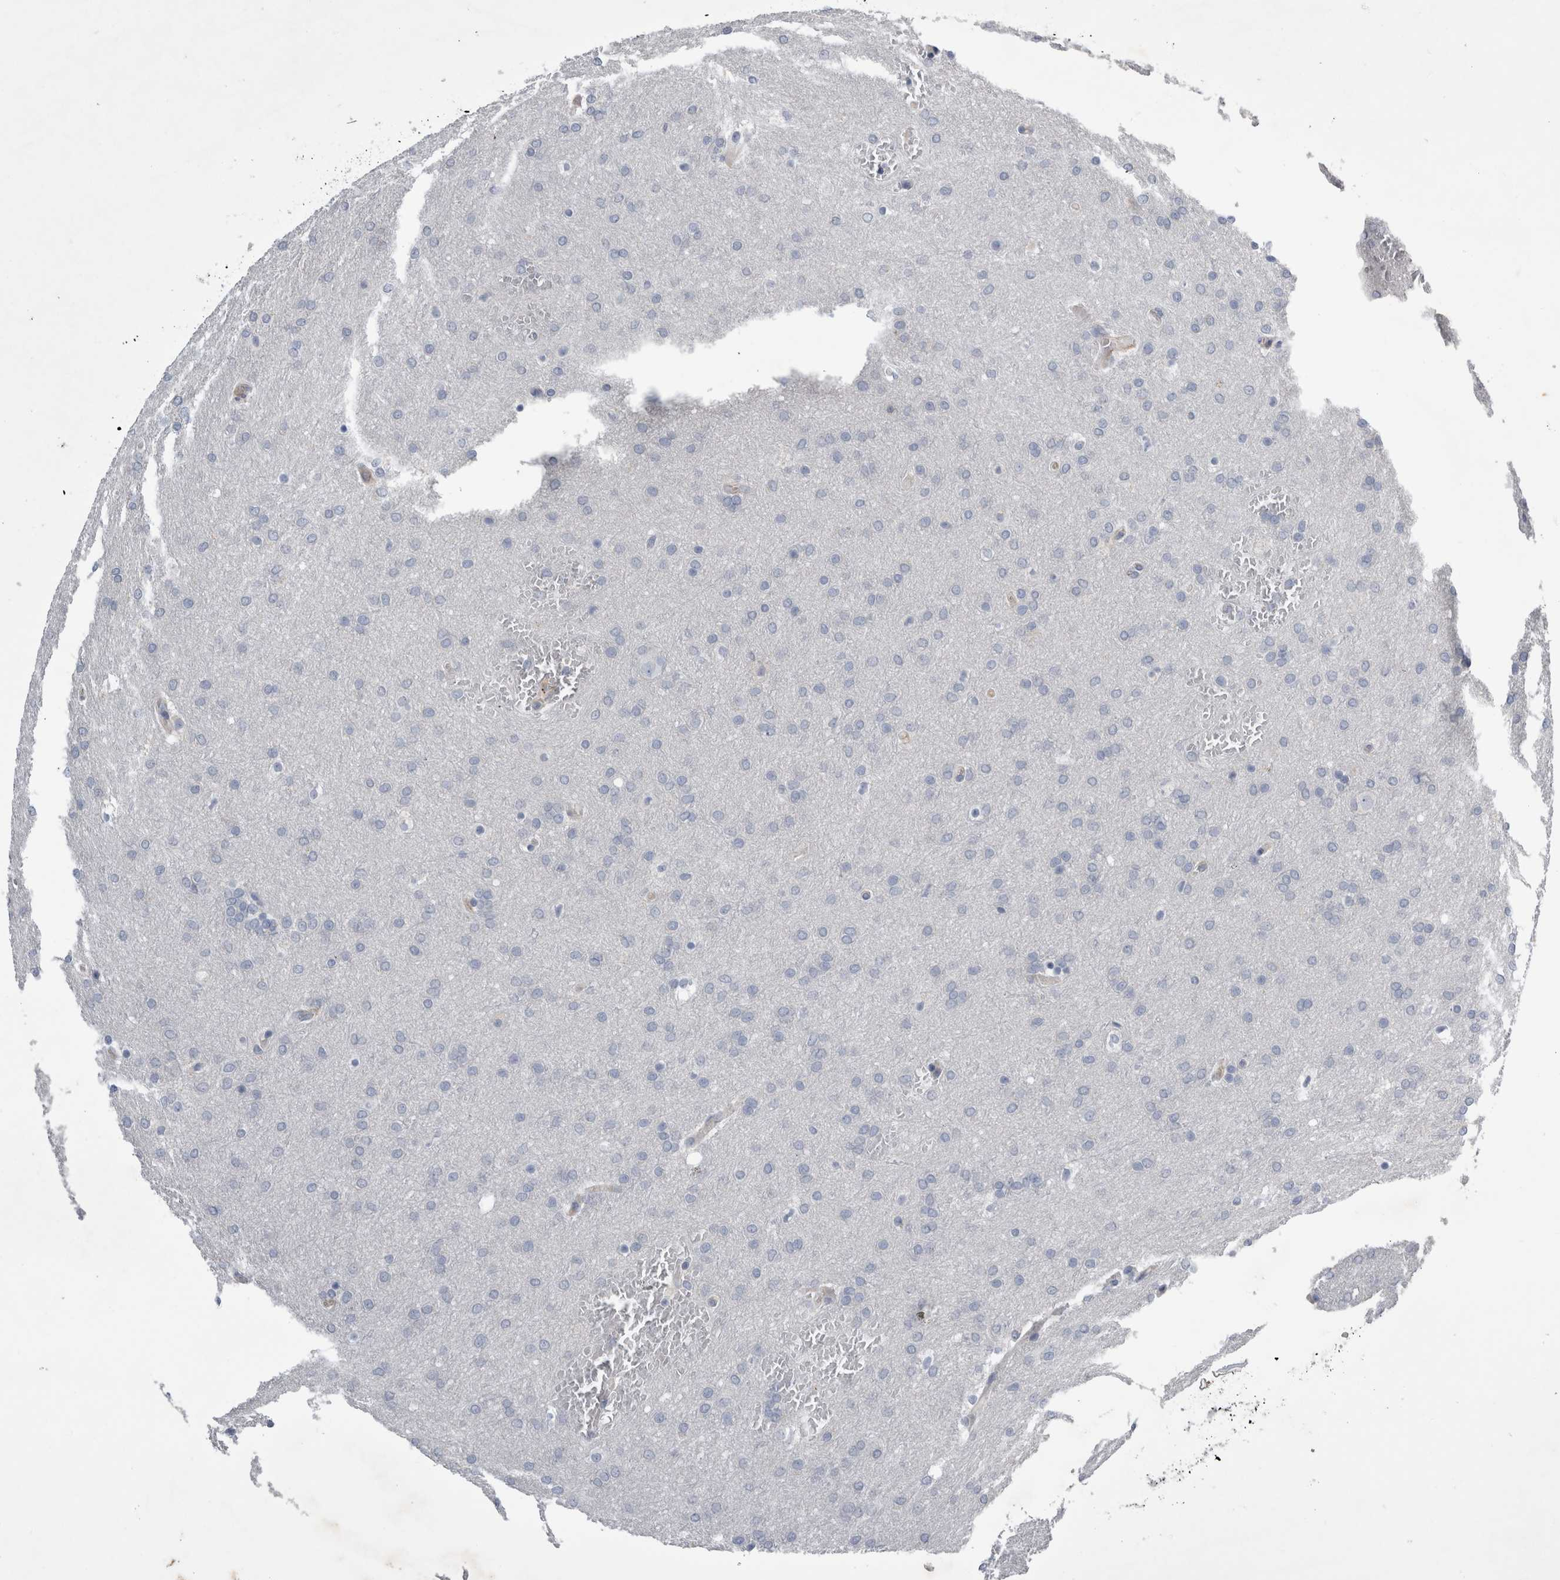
{"staining": {"intensity": "negative", "quantity": "none", "location": "none"}, "tissue": "glioma", "cell_type": "Tumor cells", "image_type": "cancer", "snomed": [{"axis": "morphology", "description": "Glioma, malignant, Low grade"}, {"axis": "topography", "description": "Brain"}], "caption": "Tumor cells are negative for brown protein staining in malignant low-grade glioma. Brightfield microscopy of immunohistochemistry stained with DAB (3,3'-diaminobenzidine) (brown) and hematoxylin (blue), captured at high magnification.", "gene": "STRADB", "patient": {"sex": "female", "age": 37}}